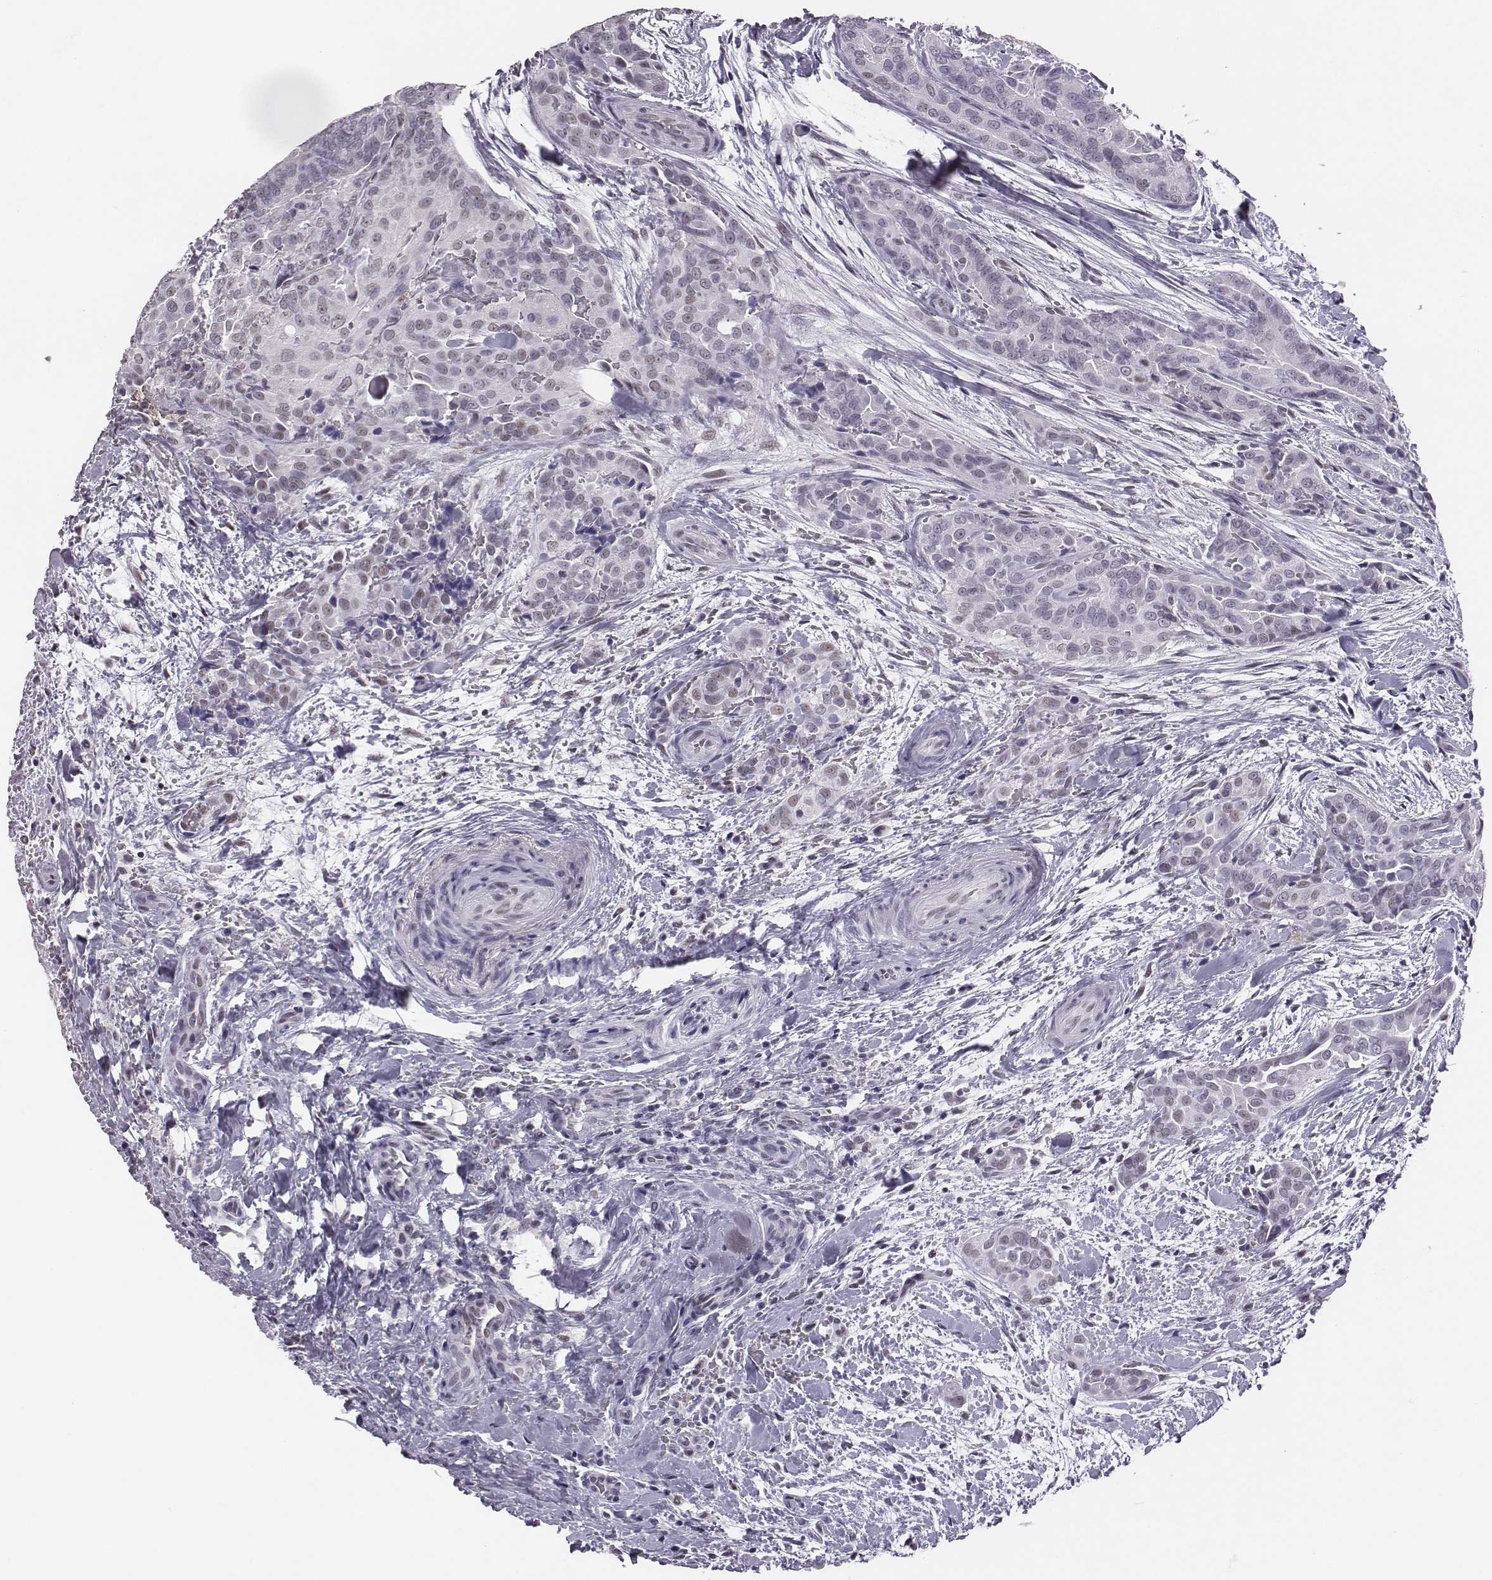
{"staining": {"intensity": "negative", "quantity": "none", "location": "none"}, "tissue": "thyroid cancer", "cell_type": "Tumor cells", "image_type": "cancer", "snomed": [{"axis": "morphology", "description": "Papillary adenocarcinoma, NOS"}, {"axis": "topography", "description": "Thyroid gland"}], "caption": "The immunohistochemistry image has no significant staining in tumor cells of thyroid papillary adenocarcinoma tissue.", "gene": "ACOD1", "patient": {"sex": "male", "age": 61}}